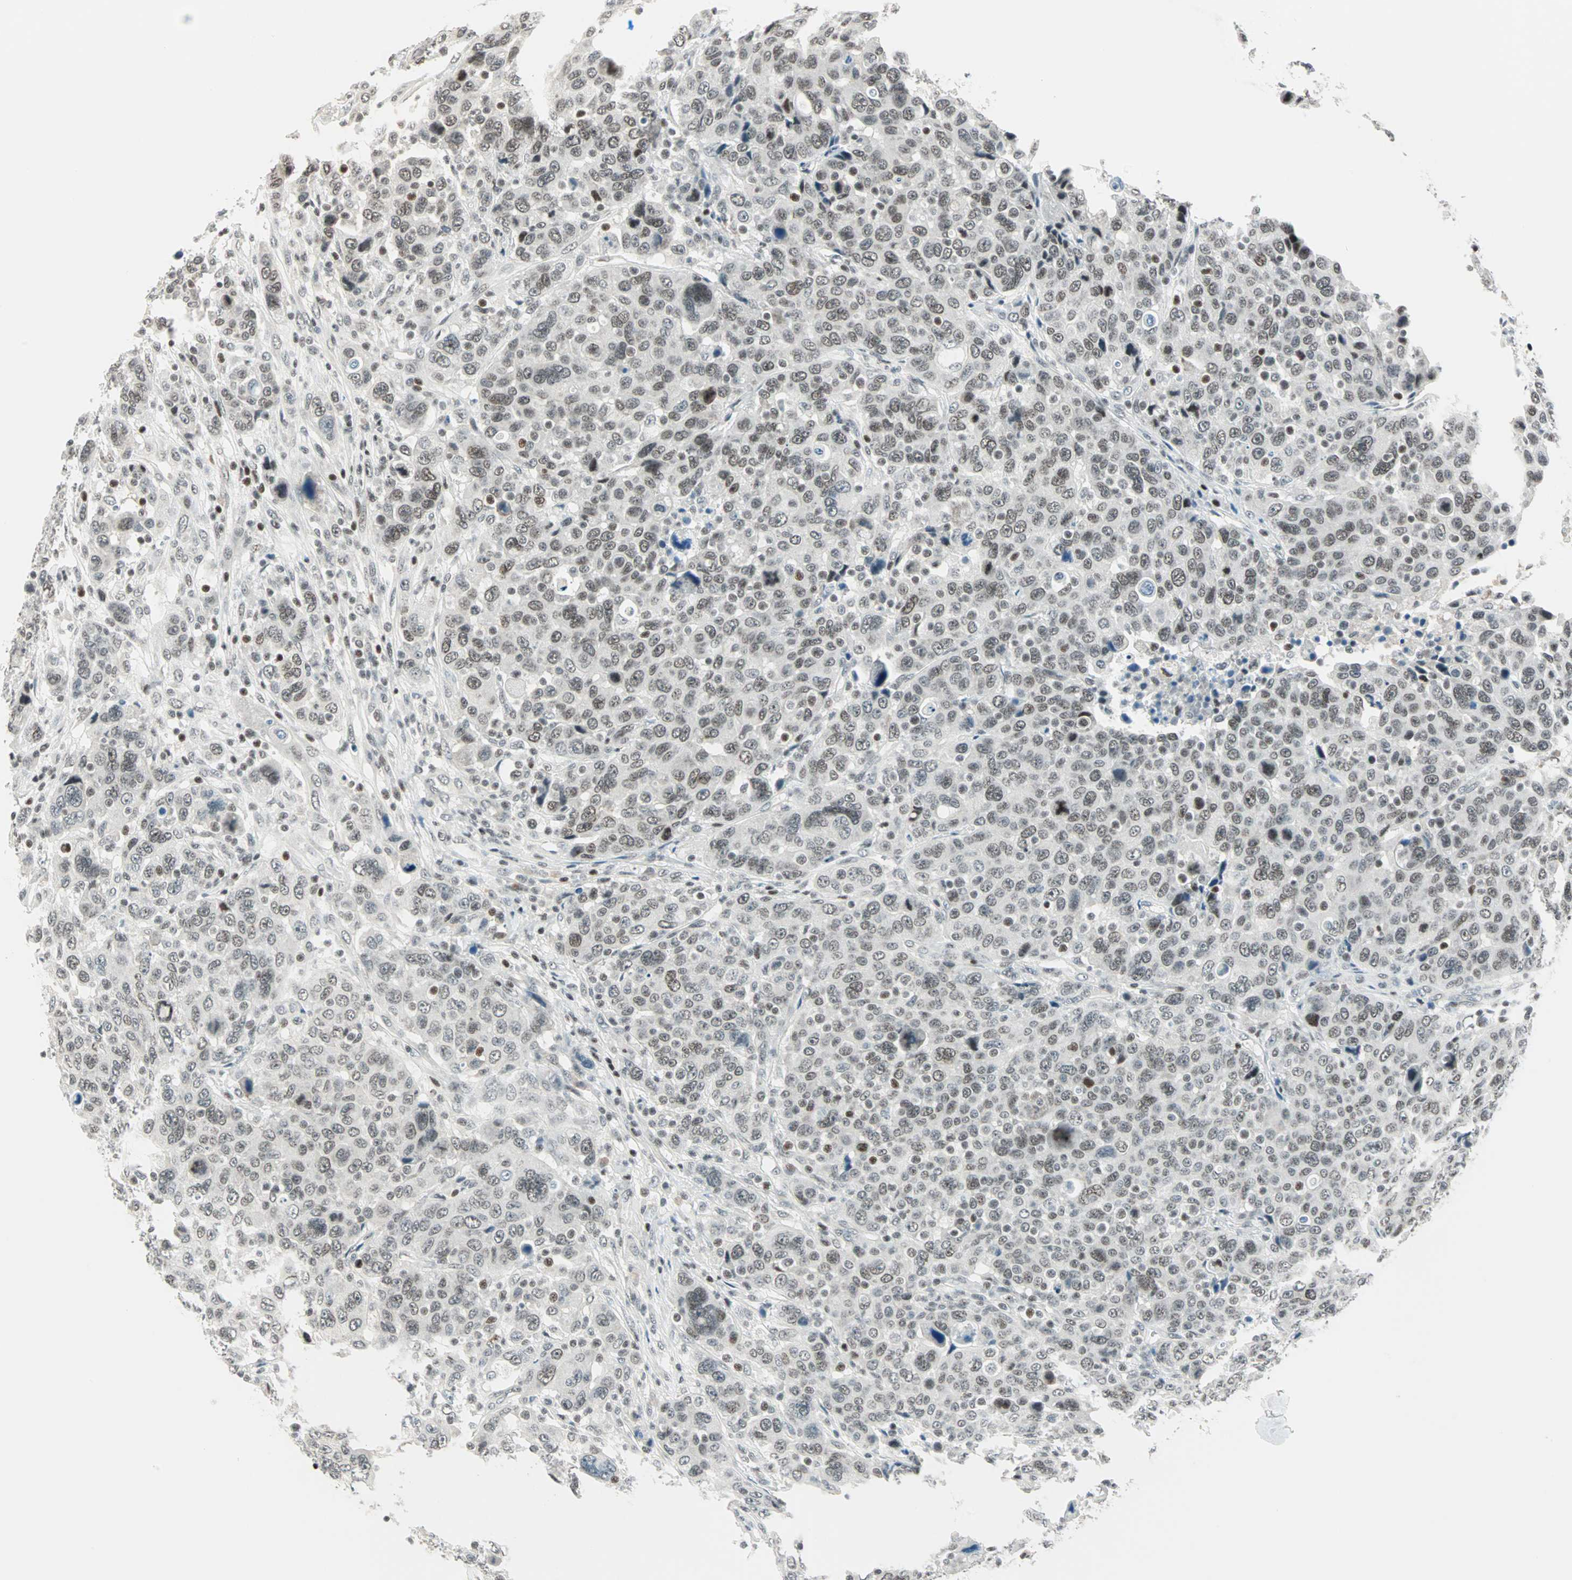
{"staining": {"intensity": "weak", "quantity": ">75%", "location": "nuclear"}, "tissue": "breast cancer", "cell_type": "Tumor cells", "image_type": "cancer", "snomed": [{"axis": "morphology", "description": "Duct carcinoma"}, {"axis": "topography", "description": "Breast"}], "caption": "Human breast cancer (infiltrating ductal carcinoma) stained for a protein (brown) displays weak nuclear positive staining in approximately >75% of tumor cells.", "gene": "SIN3A", "patient": {"sex": "female", "age": 37}}